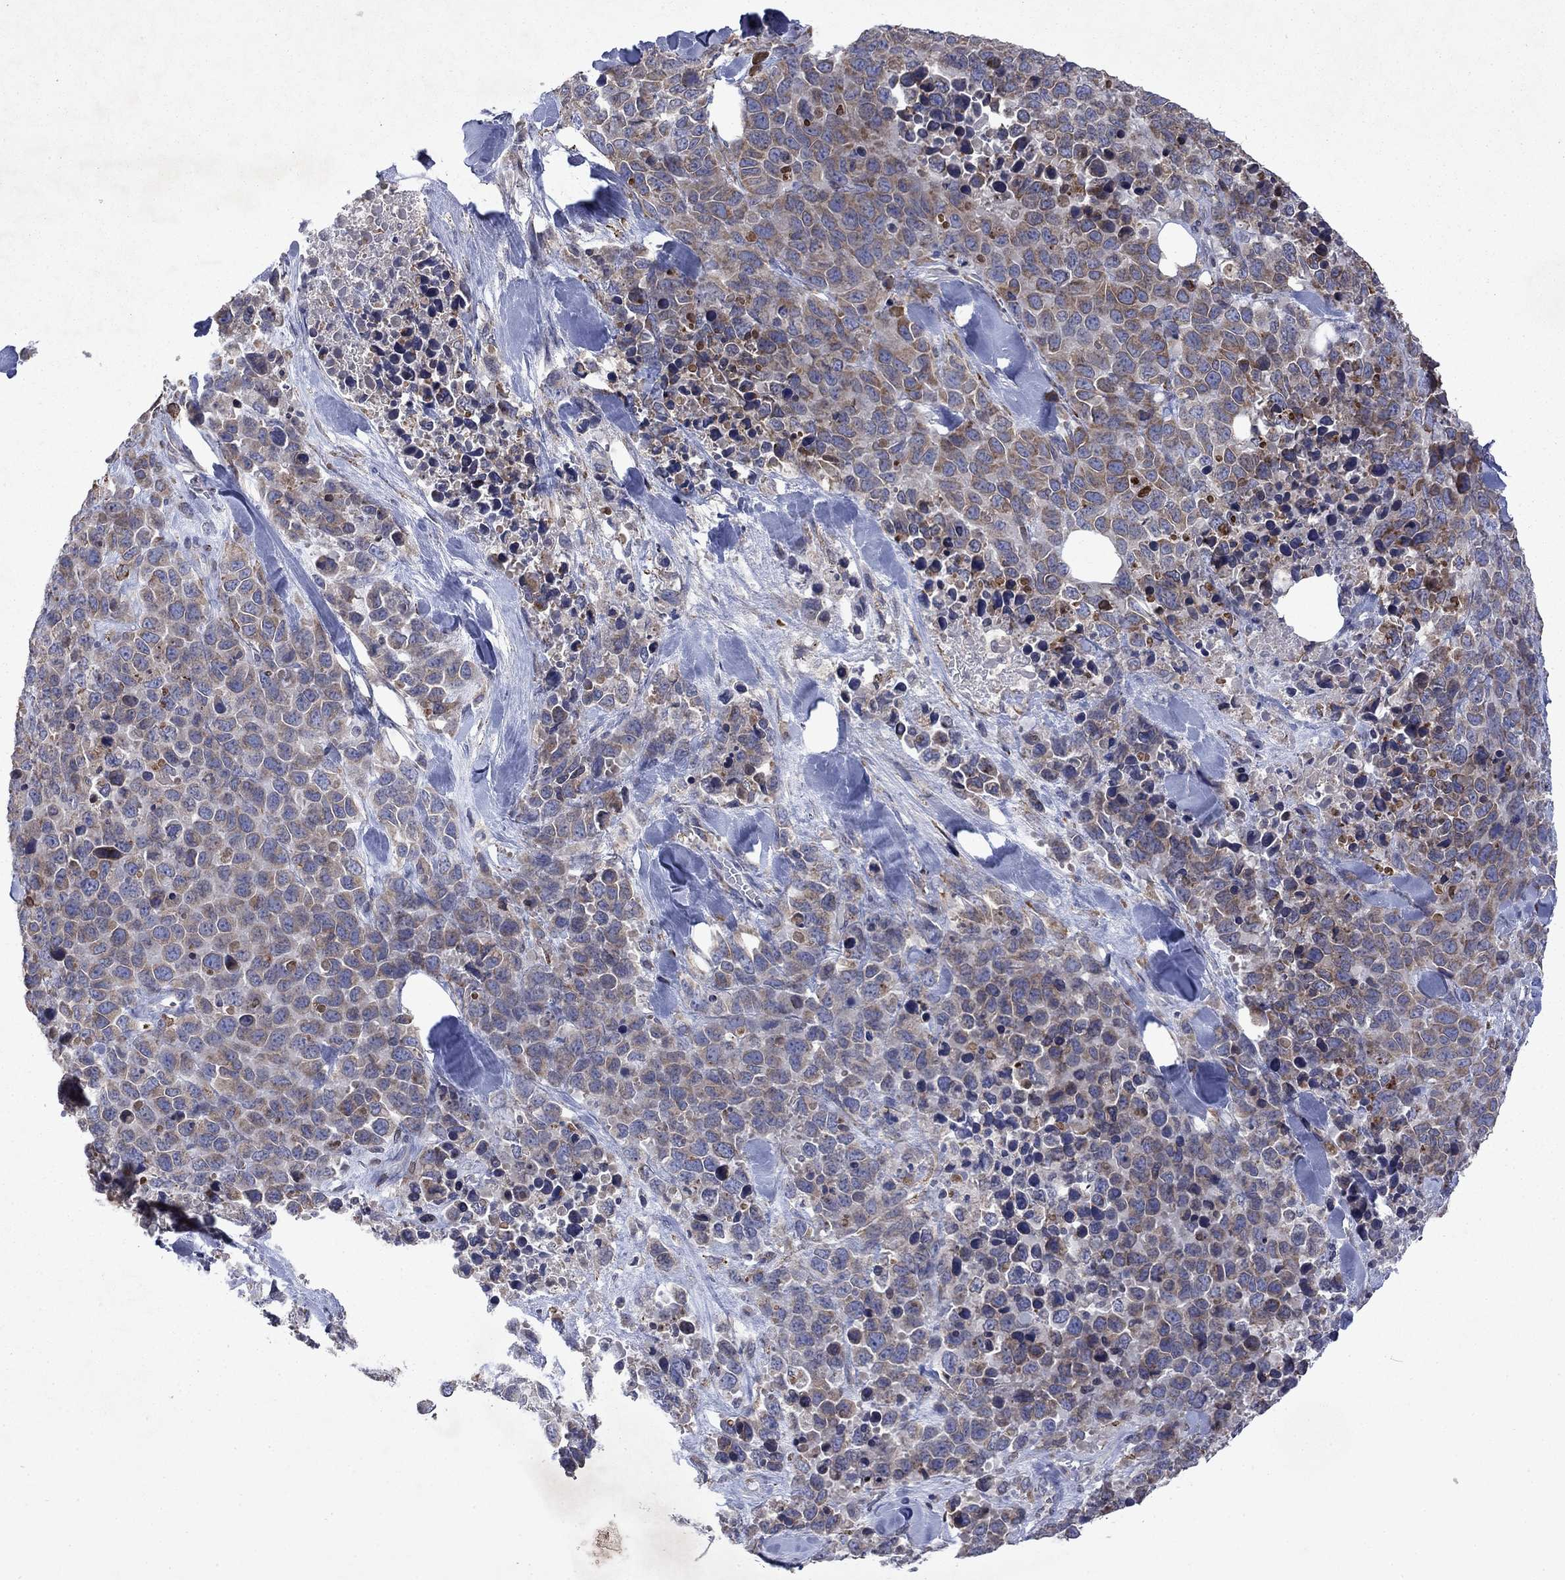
{"staining": {"intensity": "moderate", "quantity": ">75%", "location": "cytoplasmic/membranous"}, "tissue": "melanoma", "cell_type": "Tumor cells", "image_type": "cancer", "snomed": [{"axis": "morphology", "description": "Malignant melanoma, Metastatic site"}, {"axis": "topography", "description": "Skin"}], "caption": "A histopathology image showing moderate cytoplasmic/membranous positivity in approximately >75% of tumor cells in melanoma, as visualized by brown immunohistochemical staining.", "gene": "TMEM97", "patient": {"sex": "male", "age": 84}}